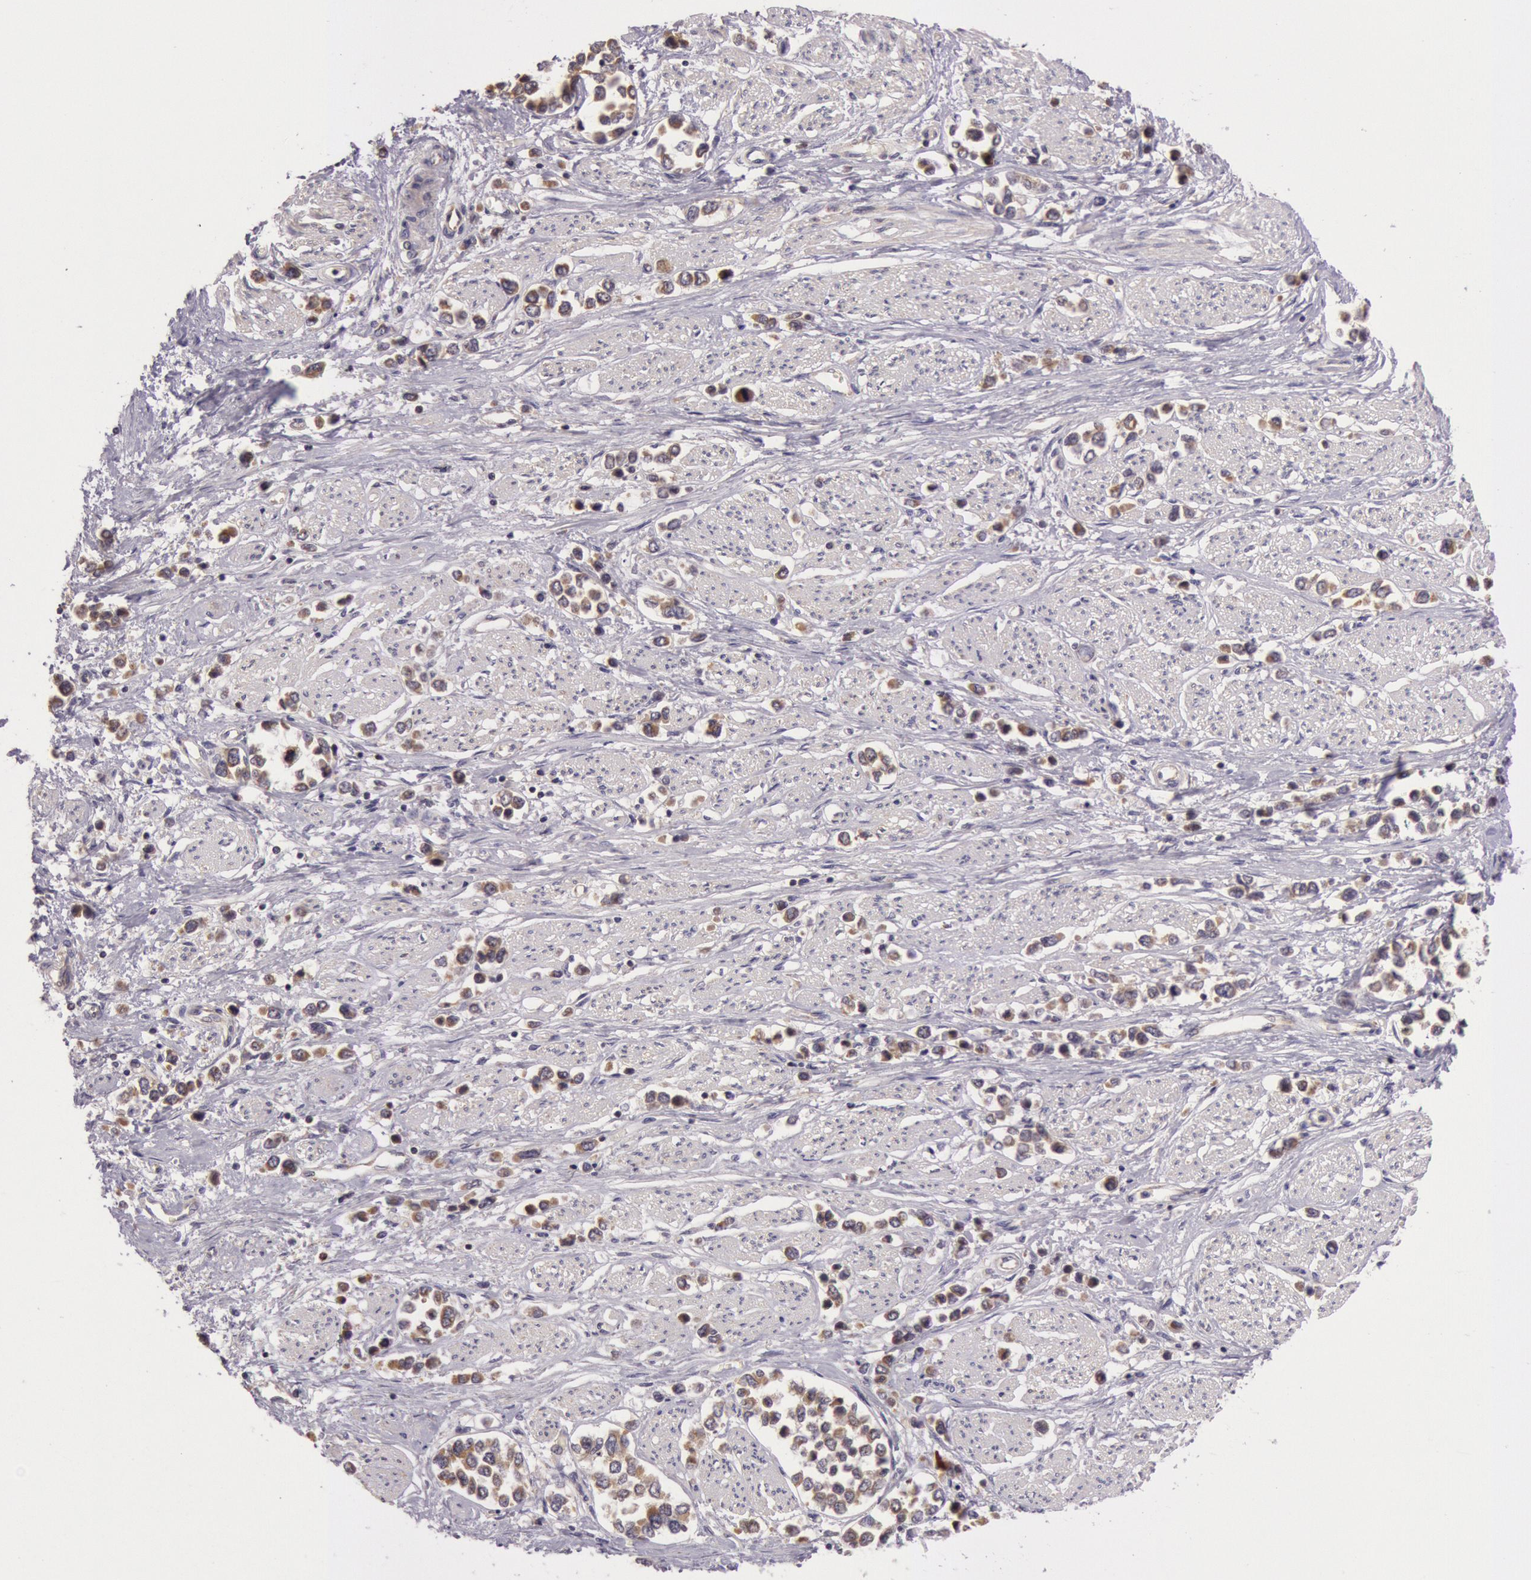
{"staining": {"intensity": "moderate", "quantity": ">75%", "location": "cytoplasmic/membranous"}, "tissue": "stomach cancer", "cell_type": "Tumor cells", "image_type": "cancer", "snomed": [{"axis": "morphology", "description": "Adenocarcinoma, NOS"}, {"axis": "topography", "description": "Stomach, upper"}], "caption": "Stomach cancer stained with a brown dye exhibits moderate cytoplasmic/membranous positive expression in approximately >75% of tumor cells.", "gene": "CDK16", "patient": {"sex": "male", "age": 76}}